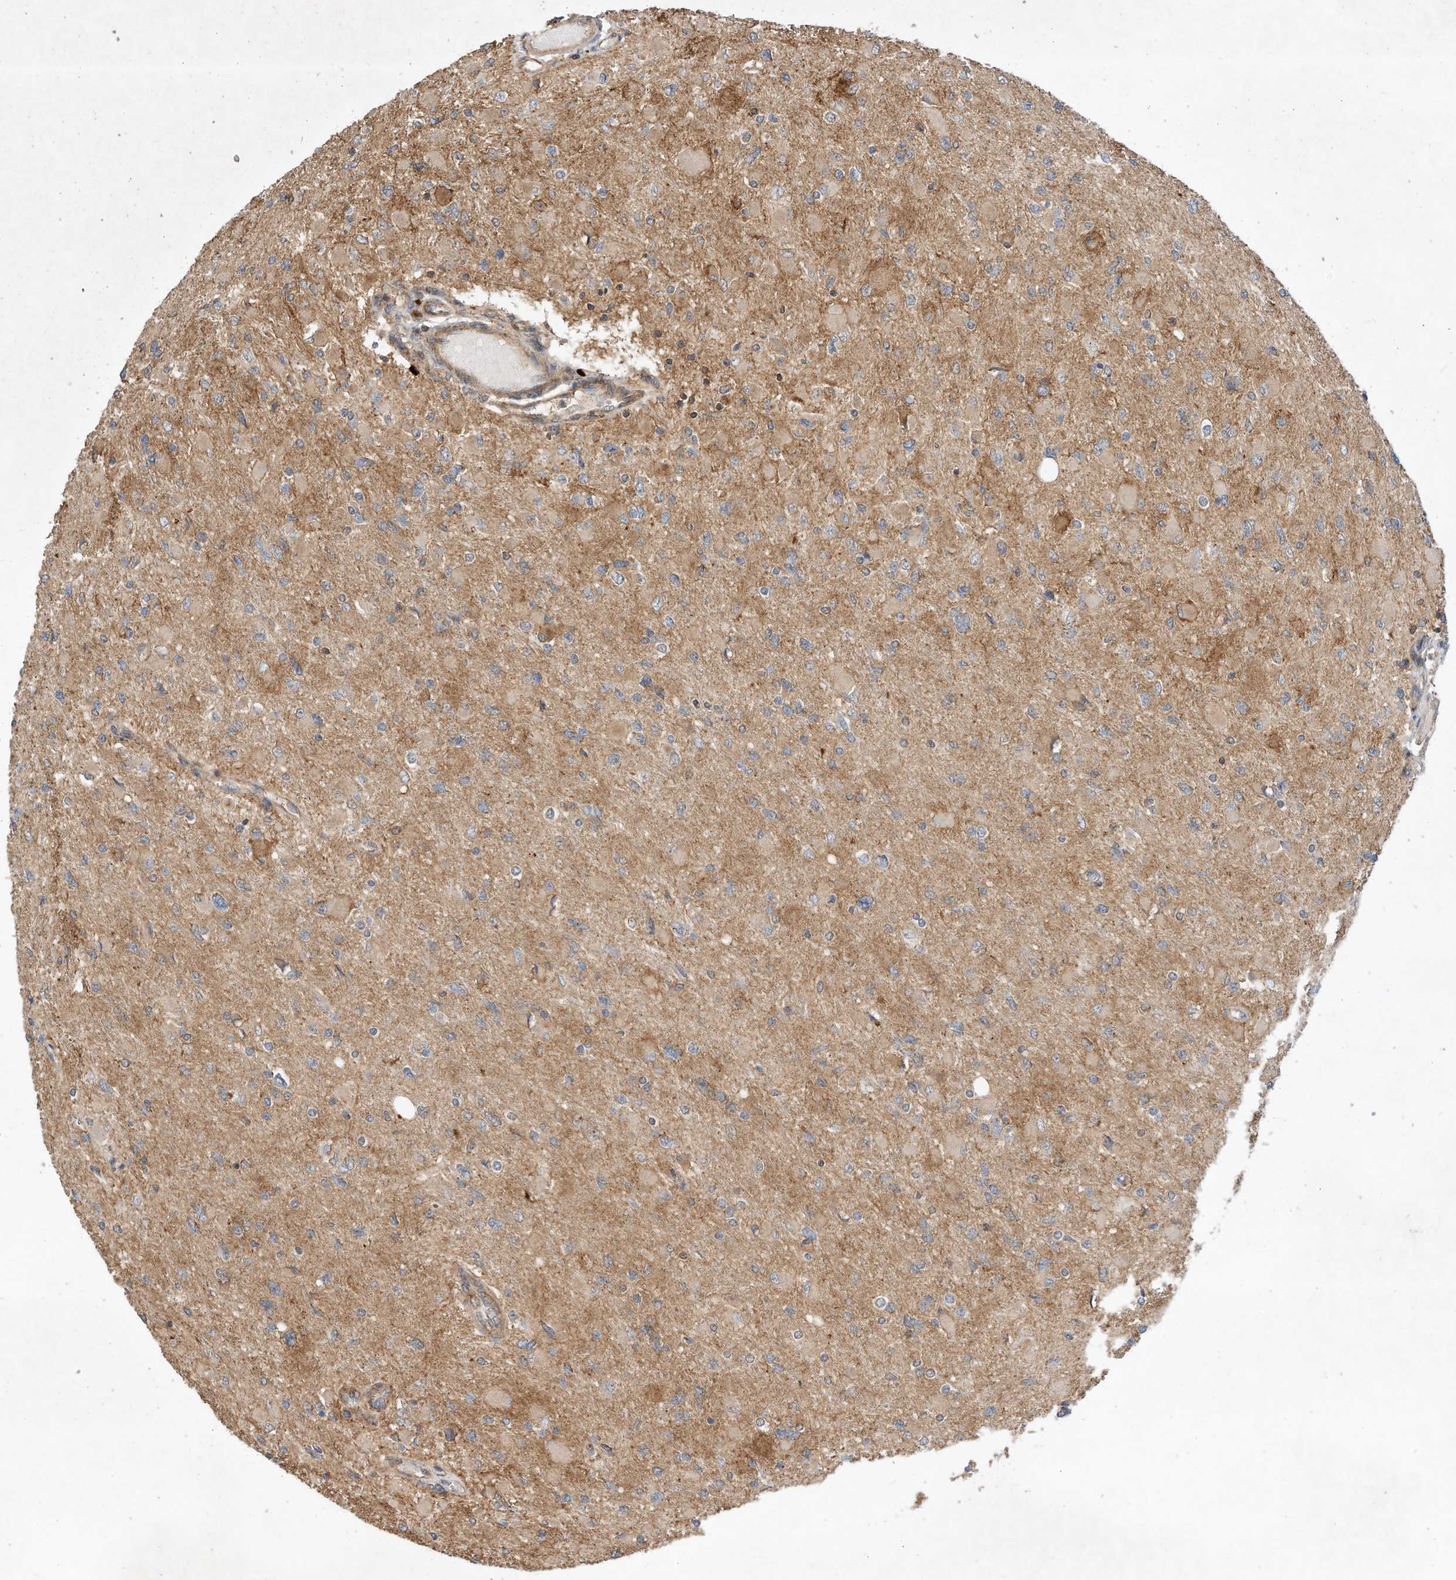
{"staining": {"intensity": "weak", "quantity": "<25%", "location": "cytoplasmic/membranous"}, "tissue": "glioma", "cell_type": "Tumor cells", "image_type": "cancer", "snomed": [{"axis": "morphology", "description": "Glioma, malignant, High grade"}, {"axis": "topography", "description": "Cerebral cortex"}], "caption": "Immunohistochemical staining of glioma displays no significant positivity in tumor cells.", "gene": "CPAMD8", "patient": {"sex": "female", "age": 36}}